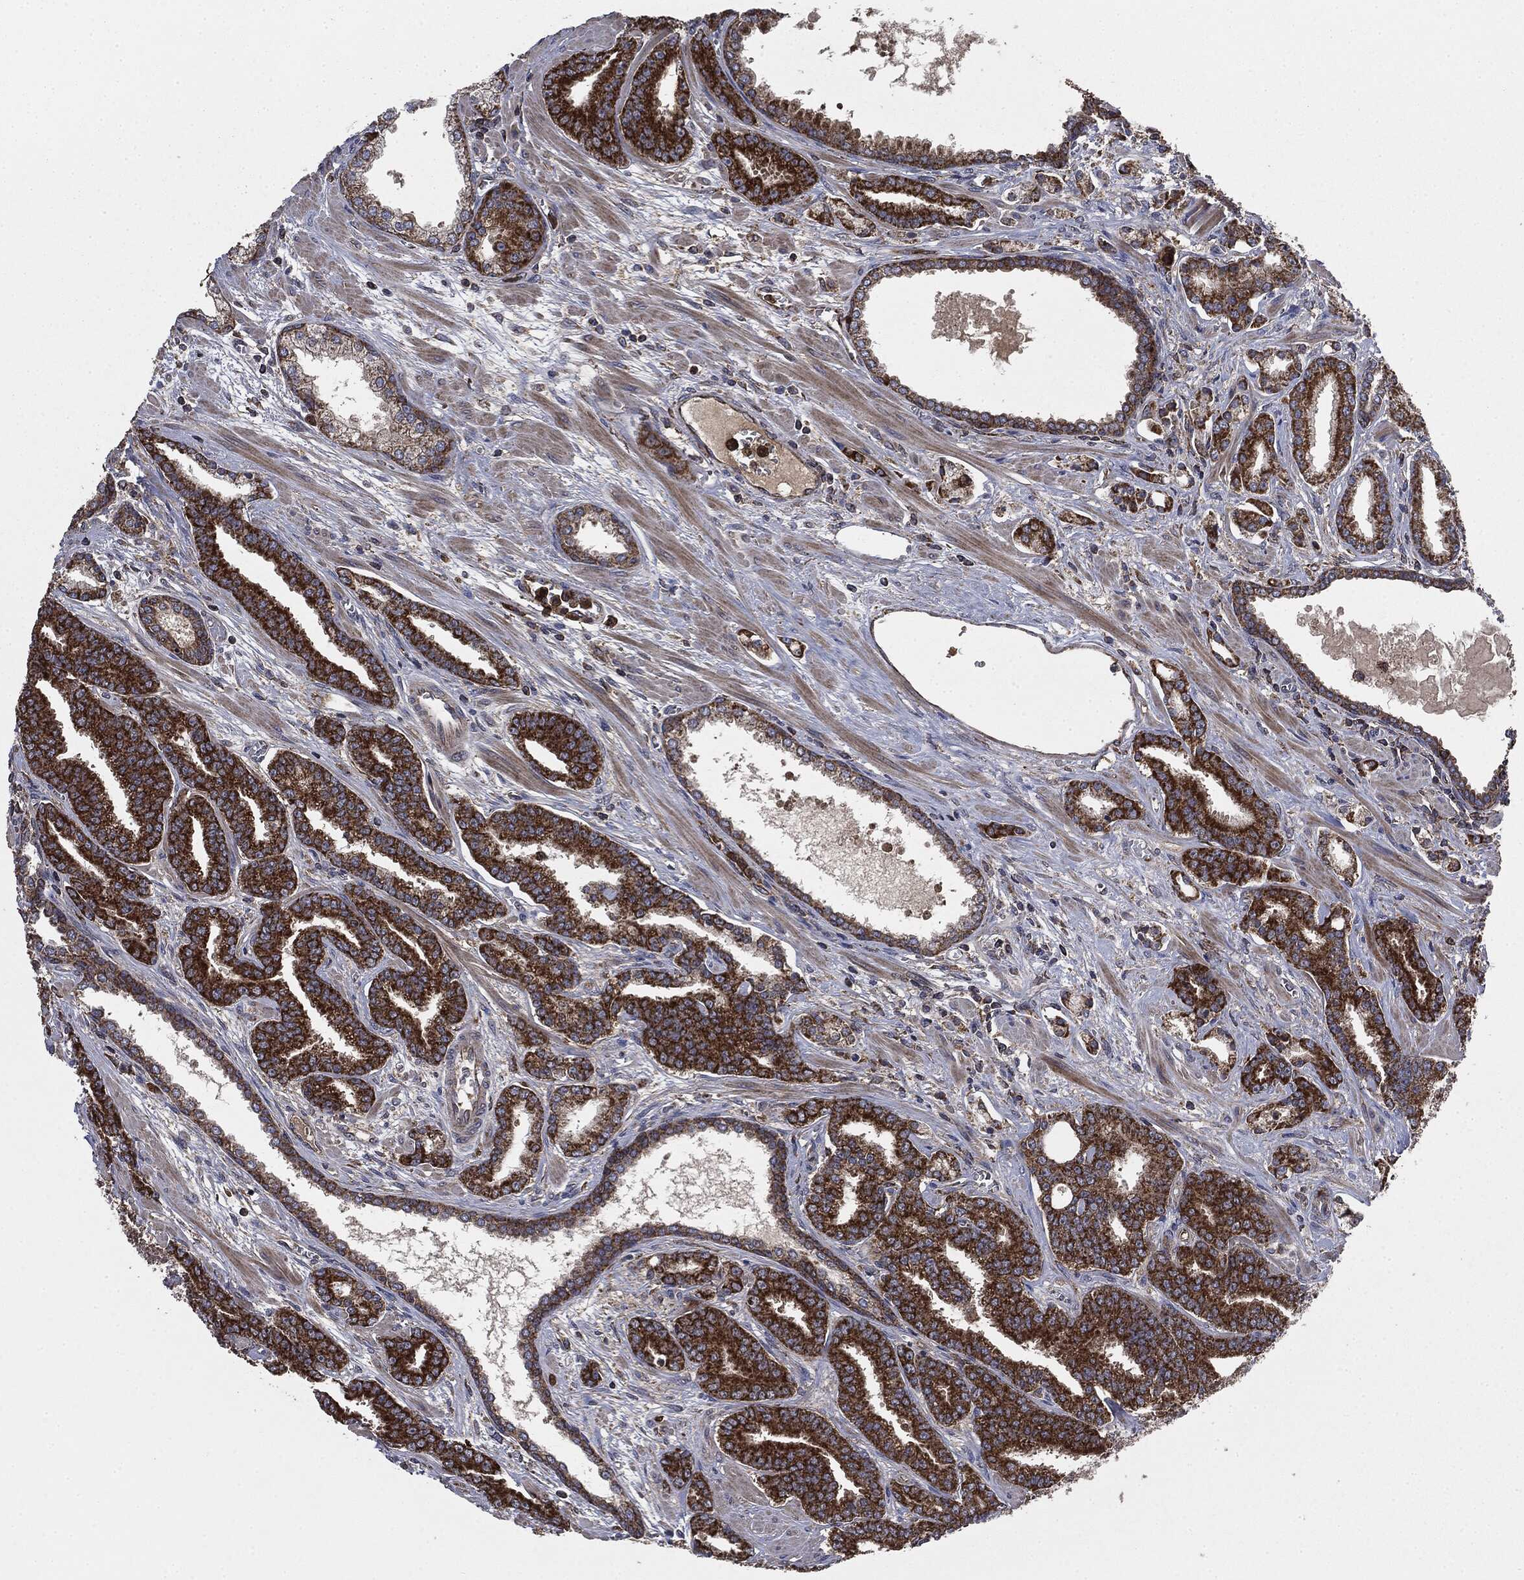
{"staining": {"intensity": "strong", "quantity": ">75%", "location": "cytoplasmic/membranous"}, "tissue": "prostate cancer", "cell_type": "Tumor cells", "image_type": "cancer", "snomed": [{"axis": "morphology", "description": "Adenocarcinoma, High grade"}, {"axis": "topography", "description": "Prostate"}], "caption": "Immunohistochemical staining of prostate cancer (high-grade adenocarcinoma) exhibits high levels of strong cytoplasmic/membranous protein staining in about >75% of tumor cells.", "gene": "MAPK6", "patient": {"sex": "male", "age": 60}}